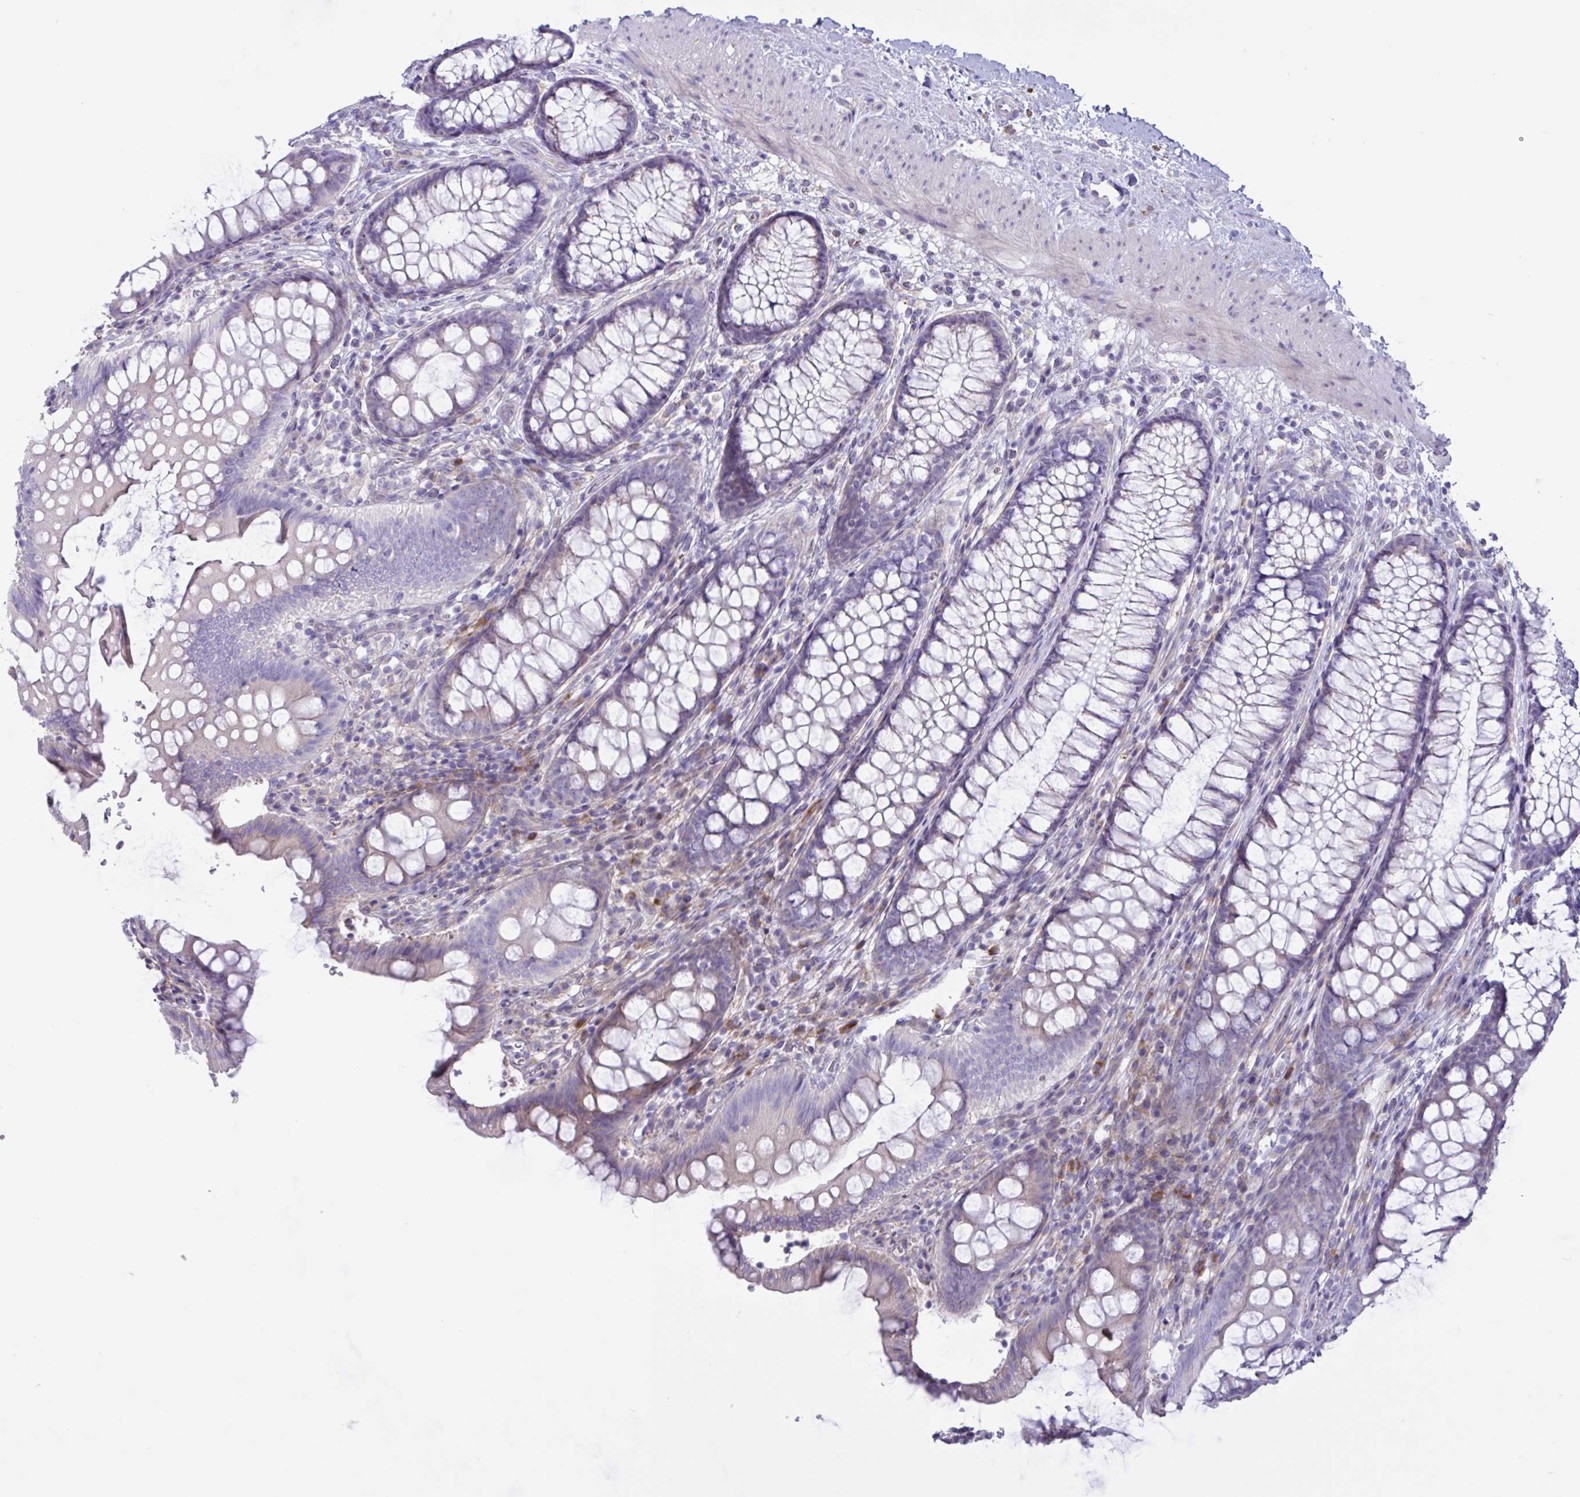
{"staining": {"intensity": "negative", "quantity": "none", "location": "none"}, "tissue": "colon", "cell_type": "Endothelial cells", "image_type": "normal", "snomed": [{"axis": "morphology", "description": "Normal tissue, NOS"}, {"axis": "morphology", "description": "Adenoma, NOS"}, {"axis": "topography", "description": "Soft tissue"}, {"axis": "topography", "description": "Colon"}], "caption": "A high-resolution histopathology image shows immunohistochemistry (IHC) staining of normal colon, which exhibits no significant expression in endothelial cells. (DAB (3,3'-diaminobenzidine) IHC, high magnification).", "gene": "DSC3", "patient": {"sex": "male", "age": 47}}